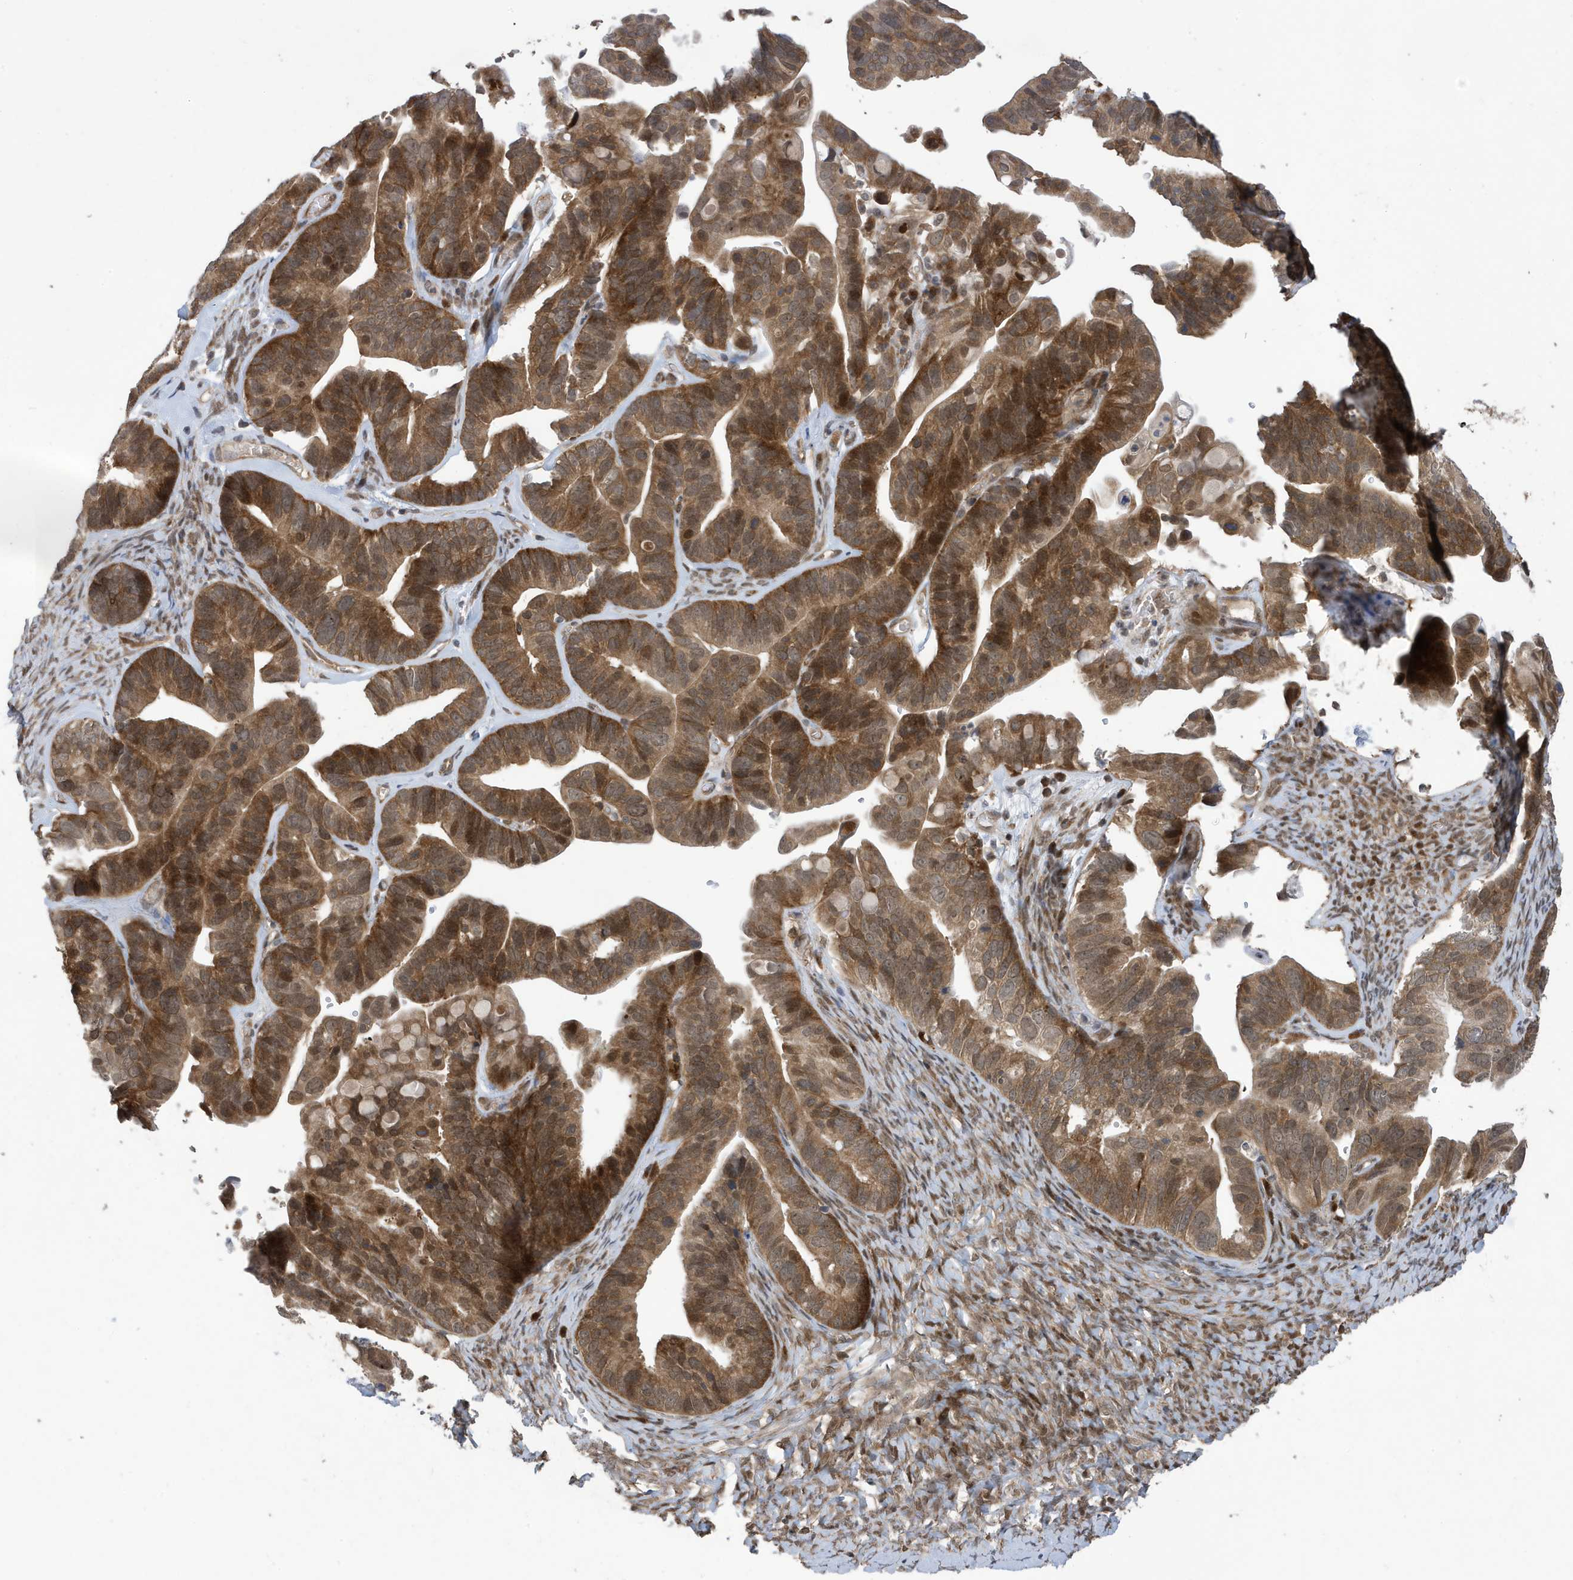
{"staining": {"intensity": "moderate", "quantity": ">75%", "location": "cytoplasmic/membranous,nuclear"}, "tissue": "ovarian cancer", "cell_type": "Tumor cells", "image_type": "cancer", "snomed": [{"axis": "morphology", "description": "Cystadenocarcinoma, serous, NOS"}, {"axis": "topography", "description": "Ovary"}], "caption": "Brown immunohistochemical staining in human serous cystadenocarcinoma (ovarian) displays moderate cytoplasmic/membranous and nuclear expression in about >75% of tumor cells.", "gene": "UBQLN1", "patient": {"sex": "female", "age": 56}}